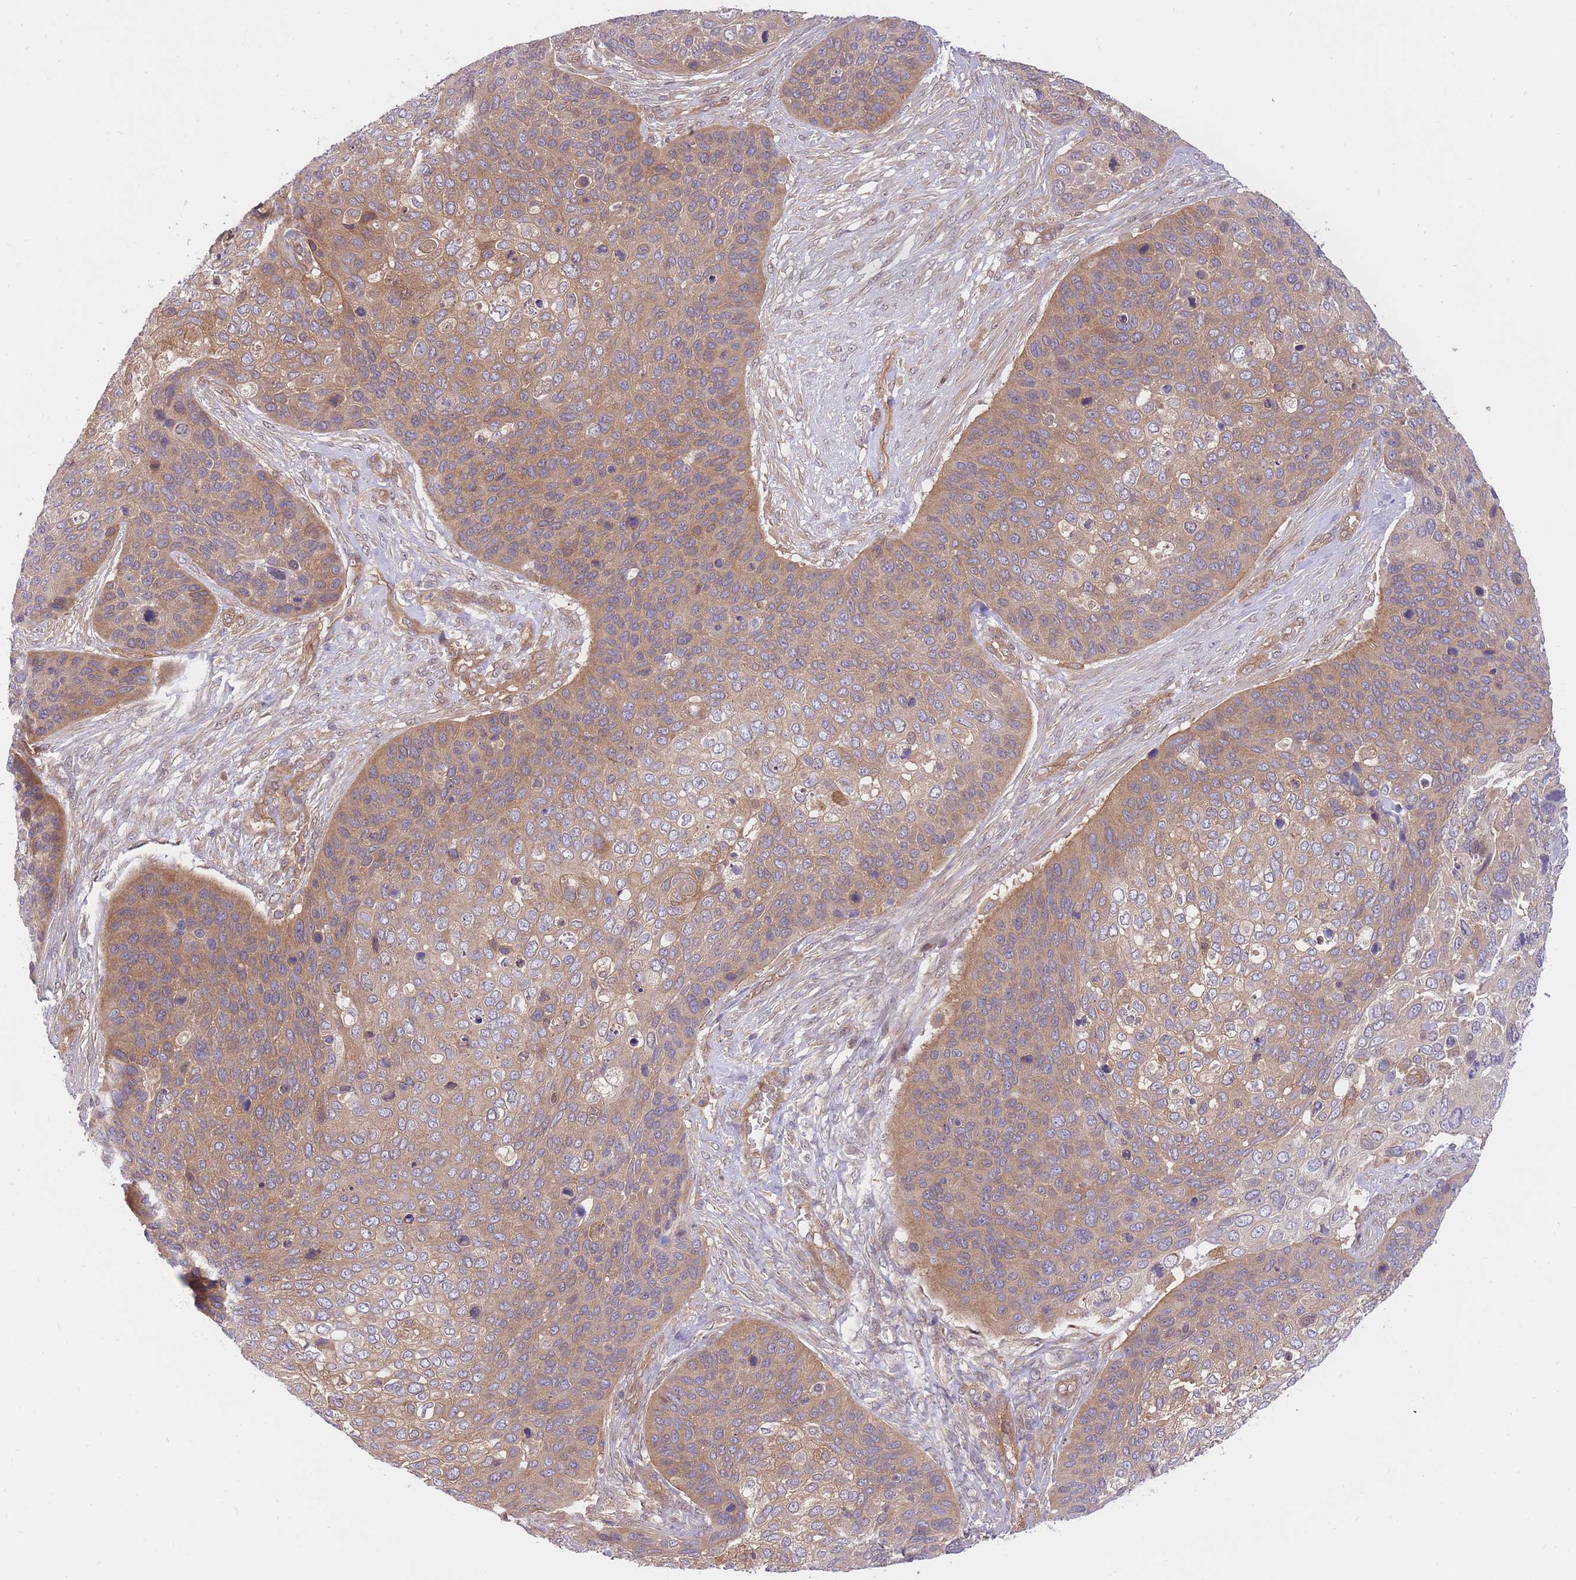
{"staining": {"intensity": "moderate", "quantity": ">75%", "location": "cytoplasmic/membranous"}, "tissue": "skin cancer", "cell_type": "Tumor cells", "image_type": "cancer", "snomed": [{"axis": "morphology", "description": "Basal cell carcinoma"}, {"axis": "topography", "description": "Skin"}], "caption": "Brown immunohistochemical staining in skin cancer shows moderate cytoplasmic/membranous positivity in approximately >75% of tumor cells.", "gene": "PREP", "patient": {"sex": "female", "age": 74}}